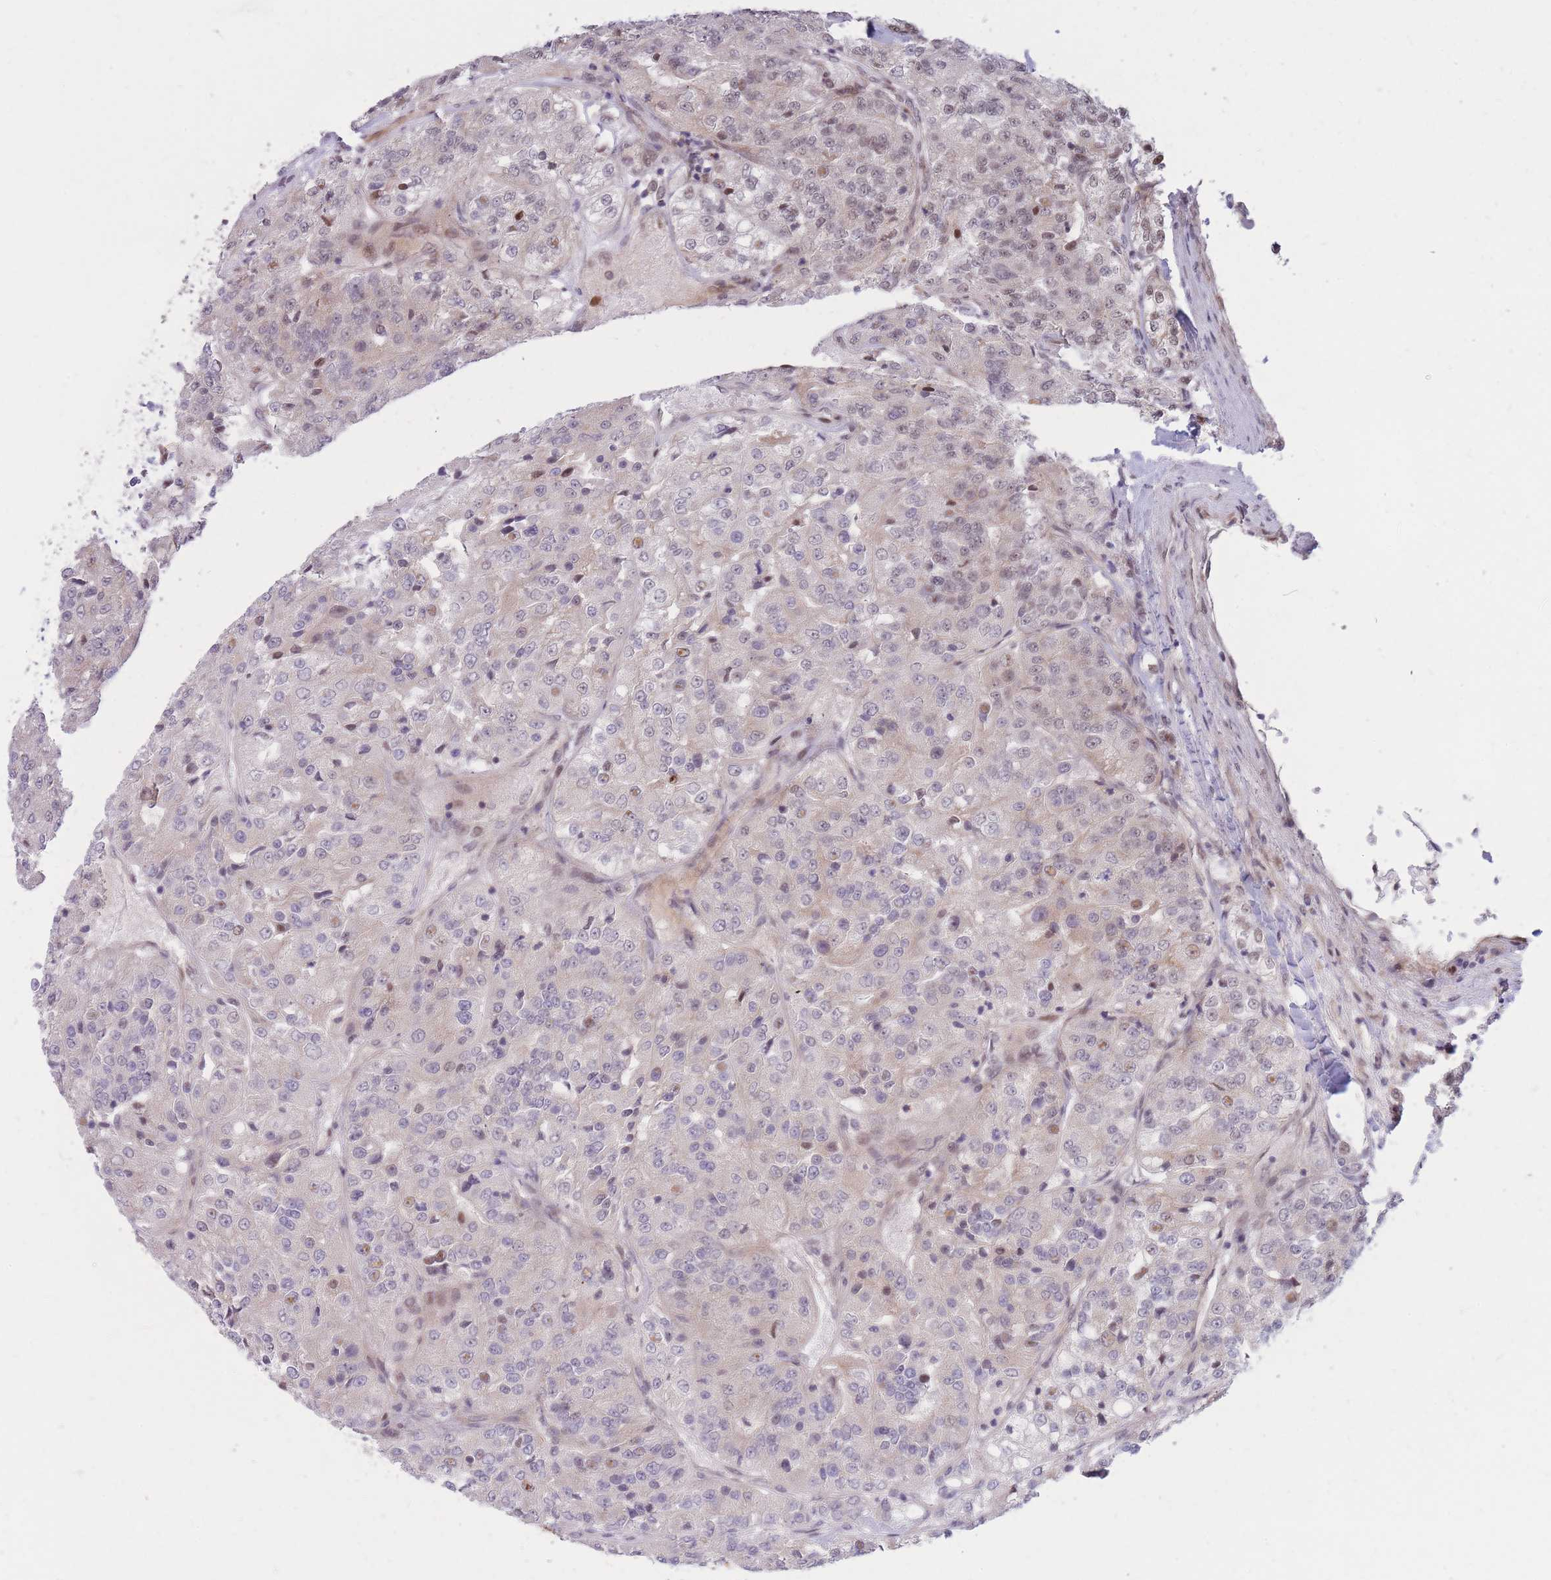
{"staining": {"intensity": "weak", "quantity": "<25%", "location": "nuclear"}, "tissue": "renal cancer", "cell_type": "Tumor cells", "image_type": "cancer", "snomed": [{"axis": "morphology", "description": "Adenocarcinoma, NOS"}, {"axis": "topography", "description": "Kidney"}], "caption": "A micrograph of human renal adenocarcinoma is negative for staining in tumor cells.", "gene": "ERICH6B", "patient": {"sex": "female", "age": 63}}